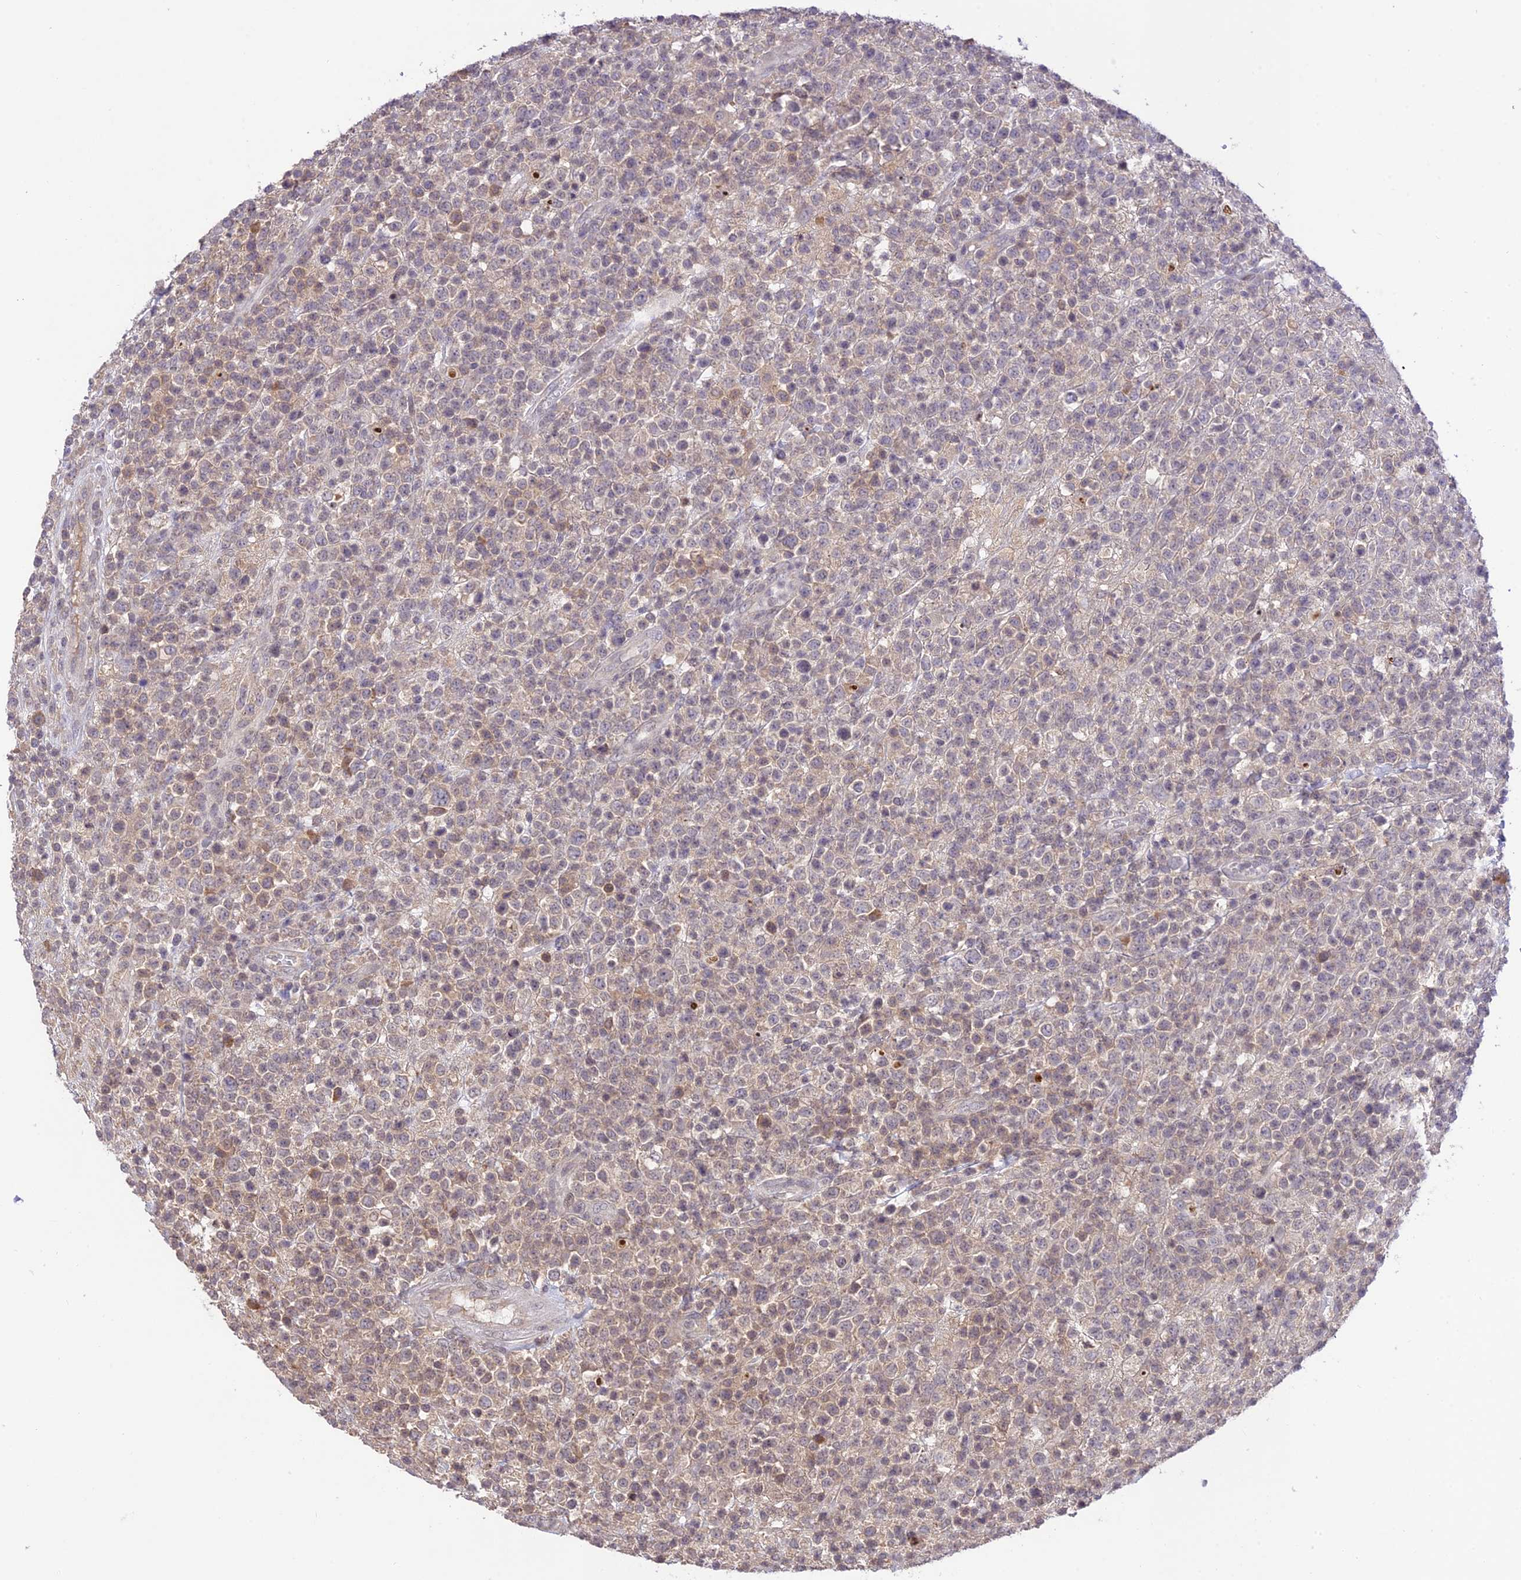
{"staining": {"intensity": "weak", "quantity": "<25%", "location": "cytoplasmic/membranous"}, "tissue": "lymphoma", "cell_type": "Tumor cells", "image_type": "cancer", "snomed": [{"axis": "morphology", "description": "Malignant lymphoma, non-Hodgkin's type, High grade"}, {"axis": "topography", "description": "Colon"}], "caption": "Immunohistochemistry (IHC) of lymphoma shows no positivity in tumor cells. The staining is performed using DAB brown chromogen with nuclei counter-stained in using hematoxylin.", "gene": "TEKT1", "patient": {"sex": "female", "age": 53}}